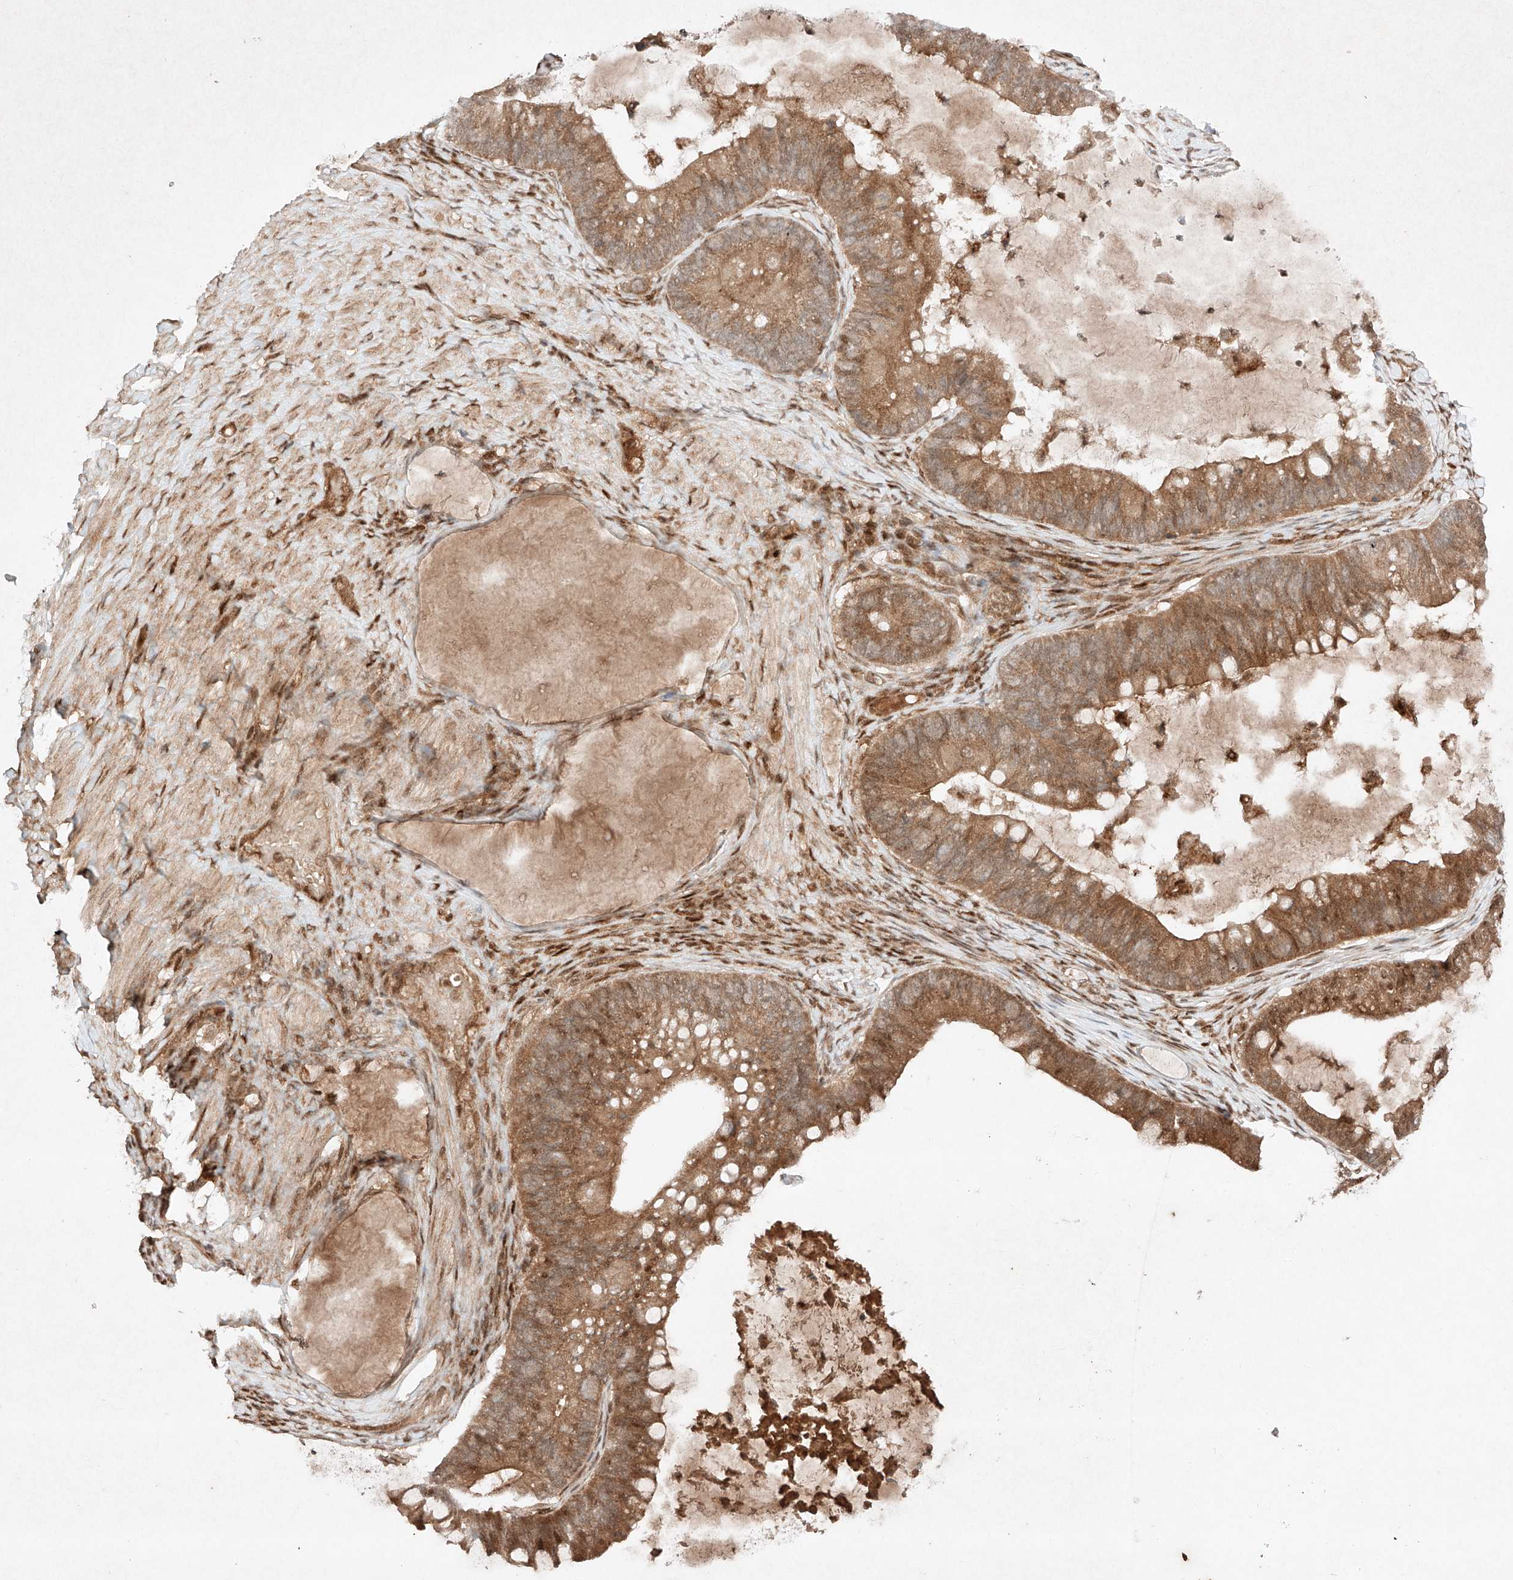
{"staining": {"intensity": "moderate", "quantity": ">75%", "location": "cytoplasmic/membranous"}, "tissue": "ovarian cancer", "cell_type": "Tumor cells", "image_type": "cancer", "snomed": [{"axis": "morphology", "description": "Cystadenocarcinoma, mucinous, NOS"}, {"axis": "topography", "description": "Ovary"}], "caption": "Ovarian cancer stained for a protein (brown) demonstrates moderate cytoplasmic/membranous positive positivity in approximately >75% of tumor cells.", "gene": "RNF31", "patient": {"sex": "female", "age": 61}}